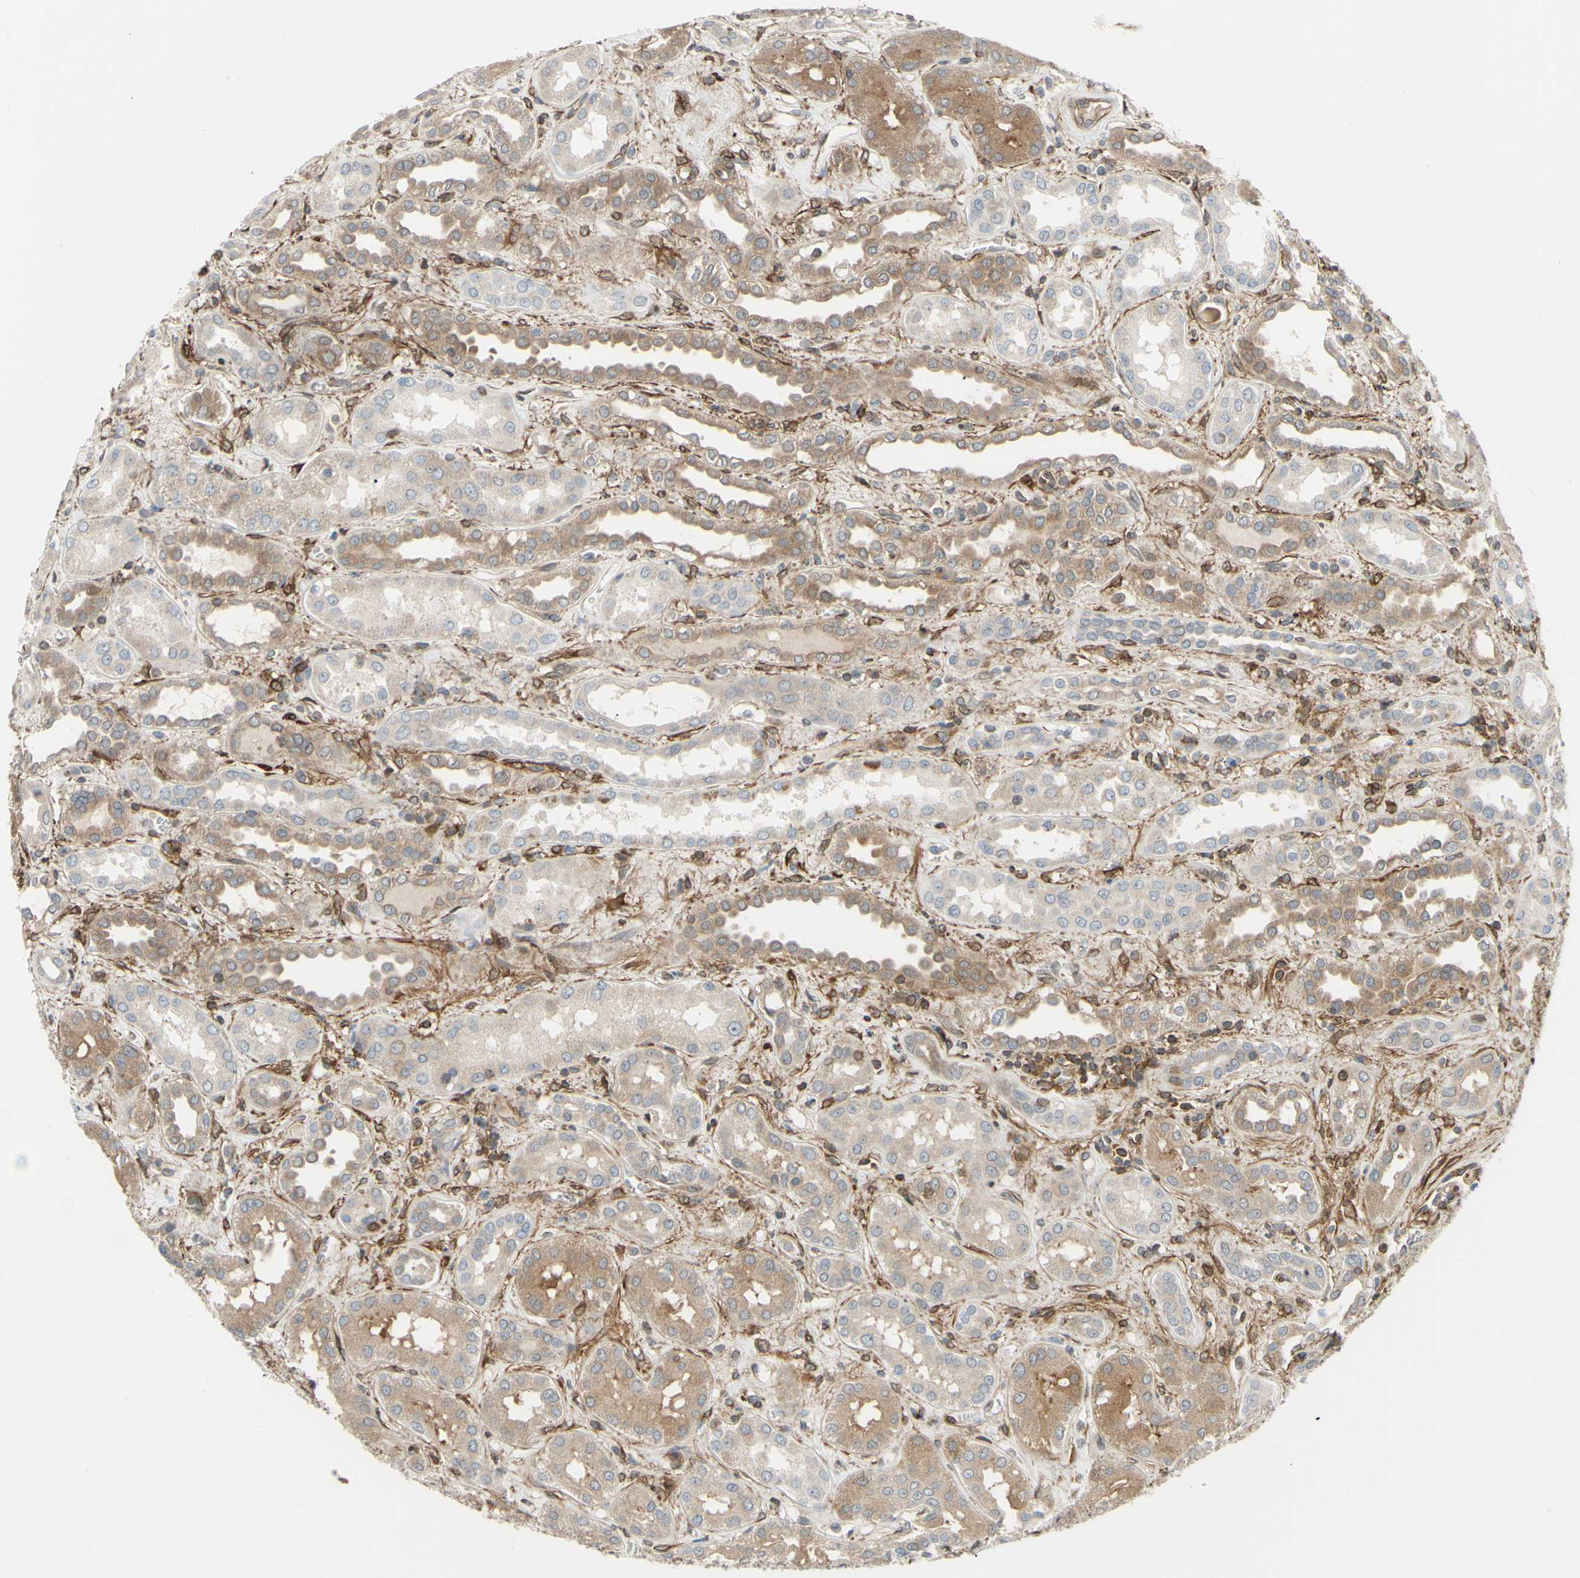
{"staining": {"intensity": "moderate", "quantity": ">75%", "location": "cytoplasmic/membranous"}, "tissue": "kidney", "cell_type": "Cells in glomeruli", "image_type": "normal", "snomed": [{"axis": "morphology", "description": "Normal tissue, NOS"}, {"axis": "topography", "description": "Kidney"}], "caption": "A brown stain shows moderate cytoplasmic/membranous positivity of a protein in cells in glomeruli of benign kidney. The protein of interest is shown in brown color, while the nuclei are stained blue.", "gene": "PRAF2", "patient": {"sex": "male", "age": 59}}